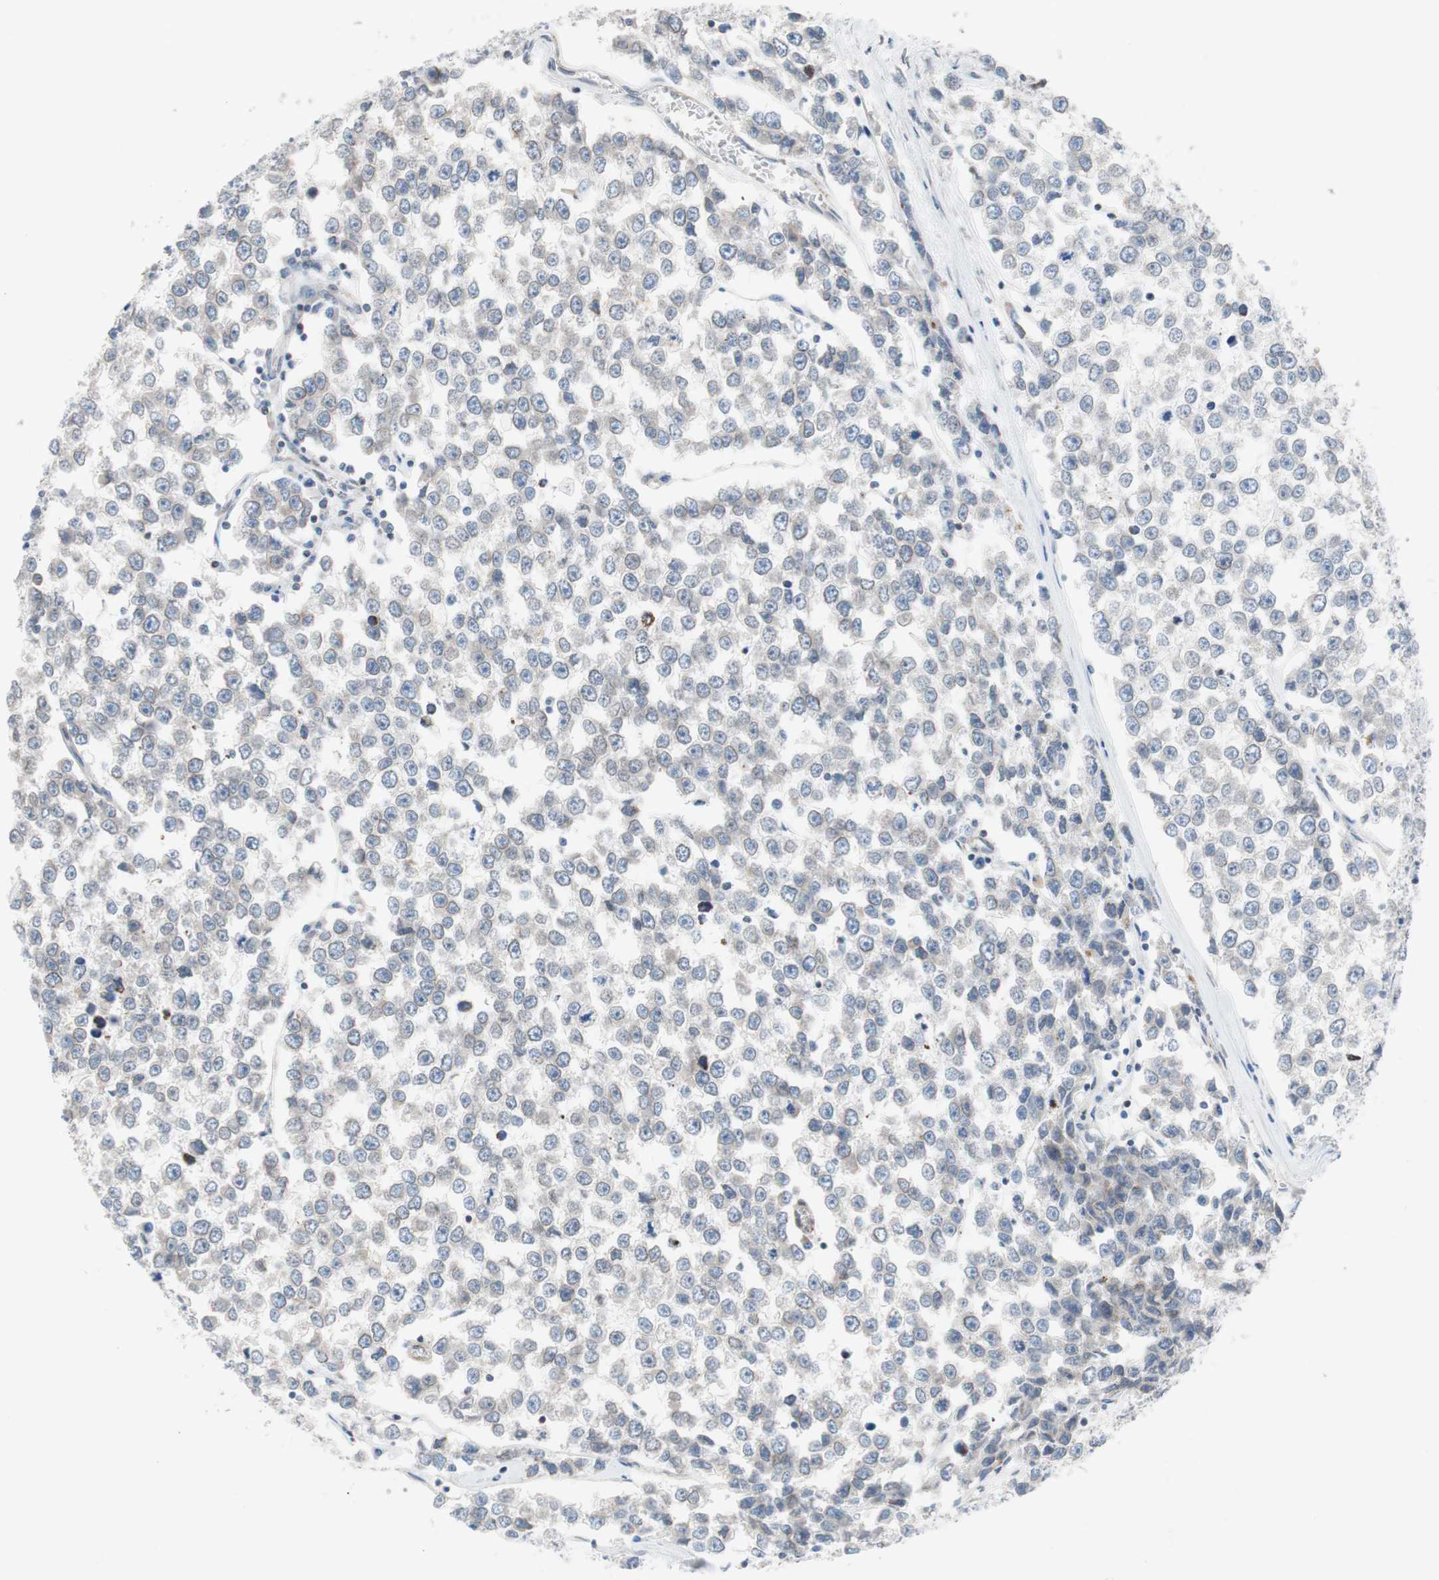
{"staining": {"intensity": "weak", "quantity": "<25%", "location": "cytoplasmic/membranous,nuclear"}, "tissue": "testis cancer", "cell_type": "Tumor cells", "image_type": "cancer", "snomed": [{"axis": "morphology", "description": "Seminoma, NOS"}, {"axis": "morphology", "description": "Carcinoma, Embryonal, NOS"}, {"axis": "topography", "description": "Testis"}], "caption": "IHC of human seminoma (testis) displays no expression in tumor cells. (Immunohistochemistry, brightfield microscopy, high magnification).", "gene": "ARNT2", "patient": {"sex": "male", "age": 52}}